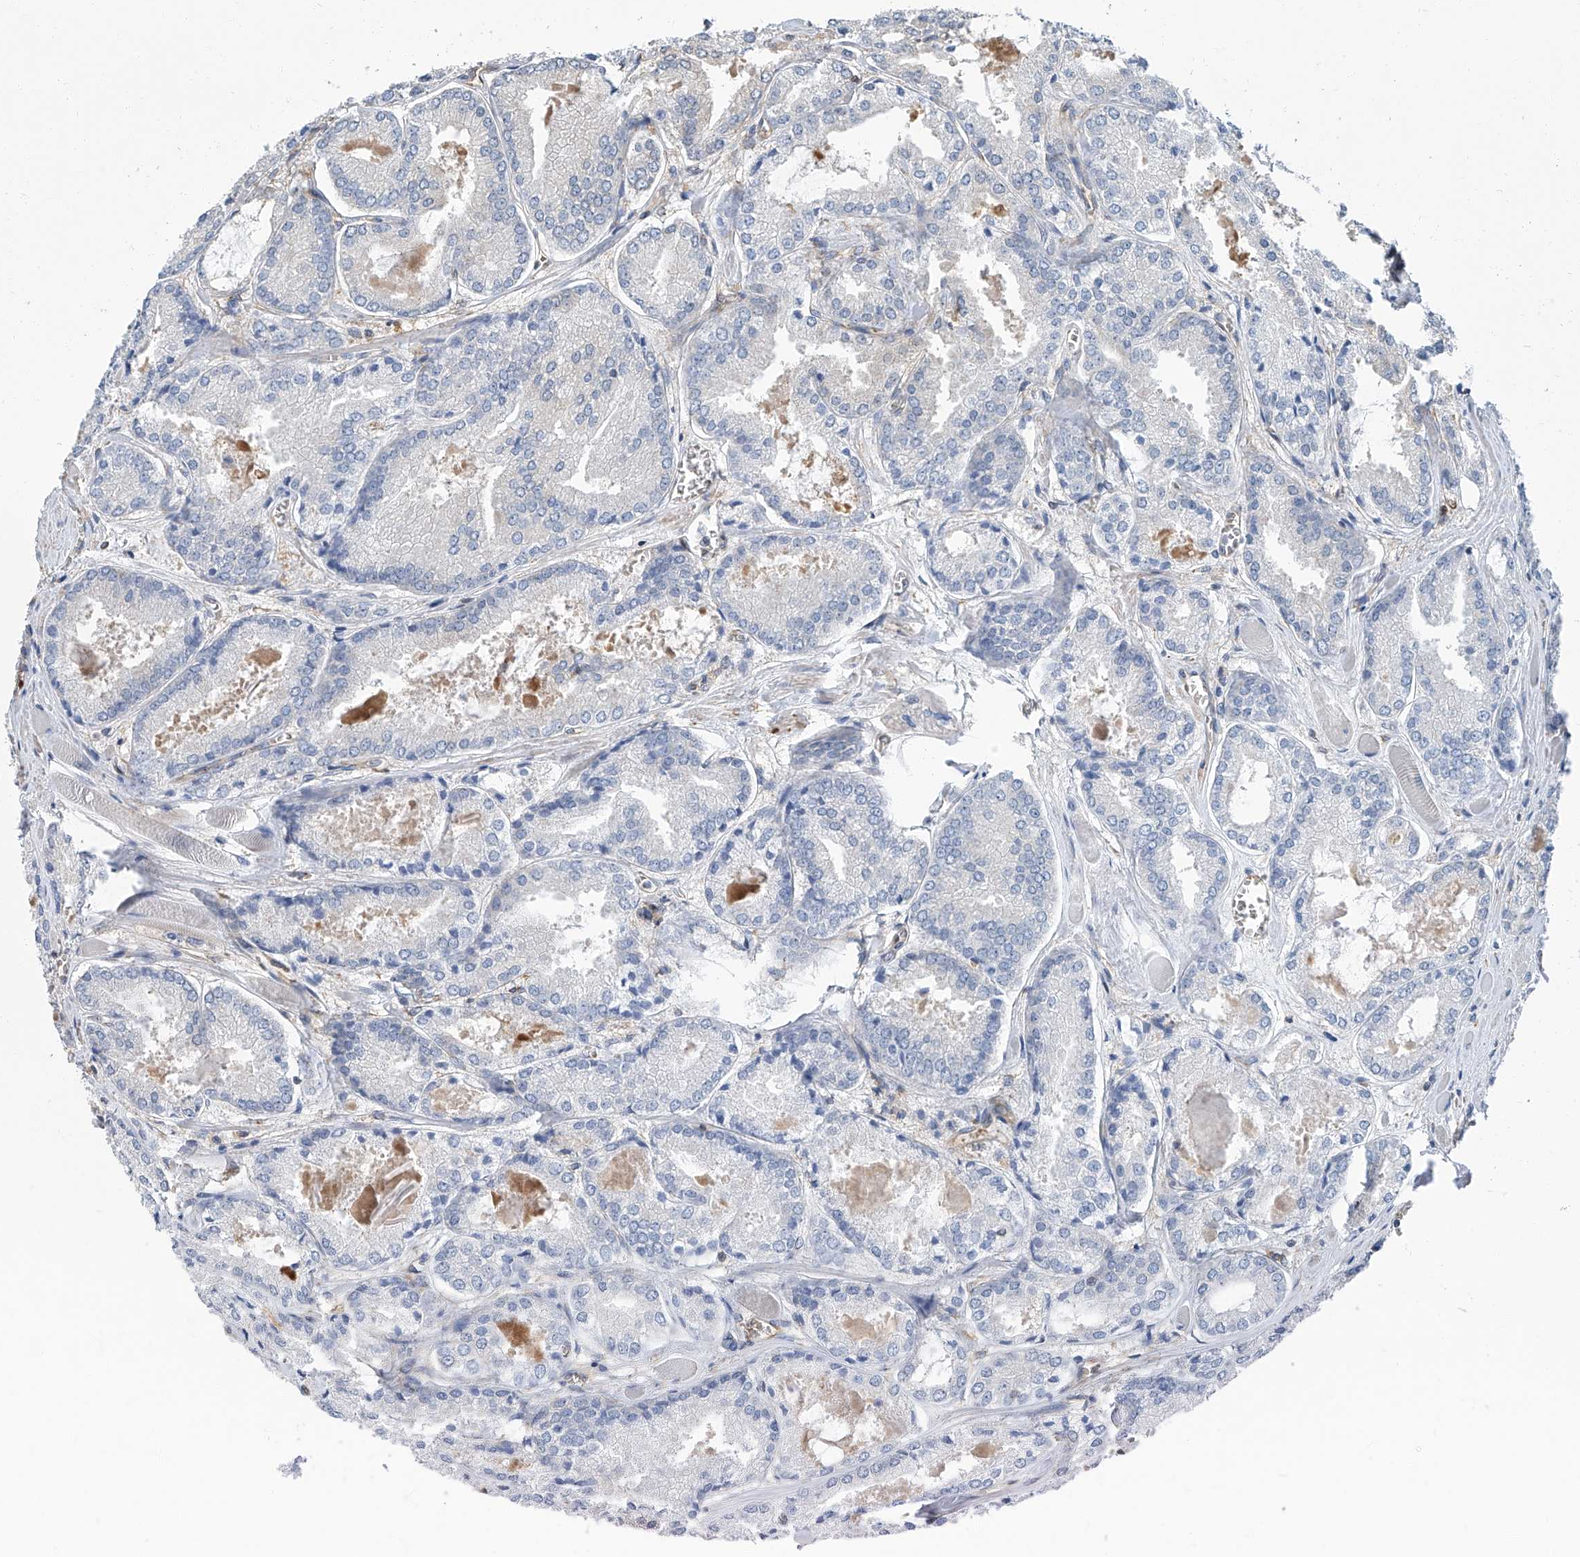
{"staining": {"intensity": "negative", "quantity": "none", "location": "none"}, "tissue": "prostate cancer", "cell_type": "Tumor cells", "image_type": "cancer", "snomed": [{"axis": "morphology", "description": "Adenocarcinoma, Low grade"}, {"axis": "topography", "description": "Prostate"}], "caption": "A high-resolution image shows immunohistochemistry (IHC) staining of low-grade adenocarcinoma (prostate), which demonstrates no significant expression in tumor cells.", "gene": "PSMB10", "patient": {"sex": "male", "age": 67}}